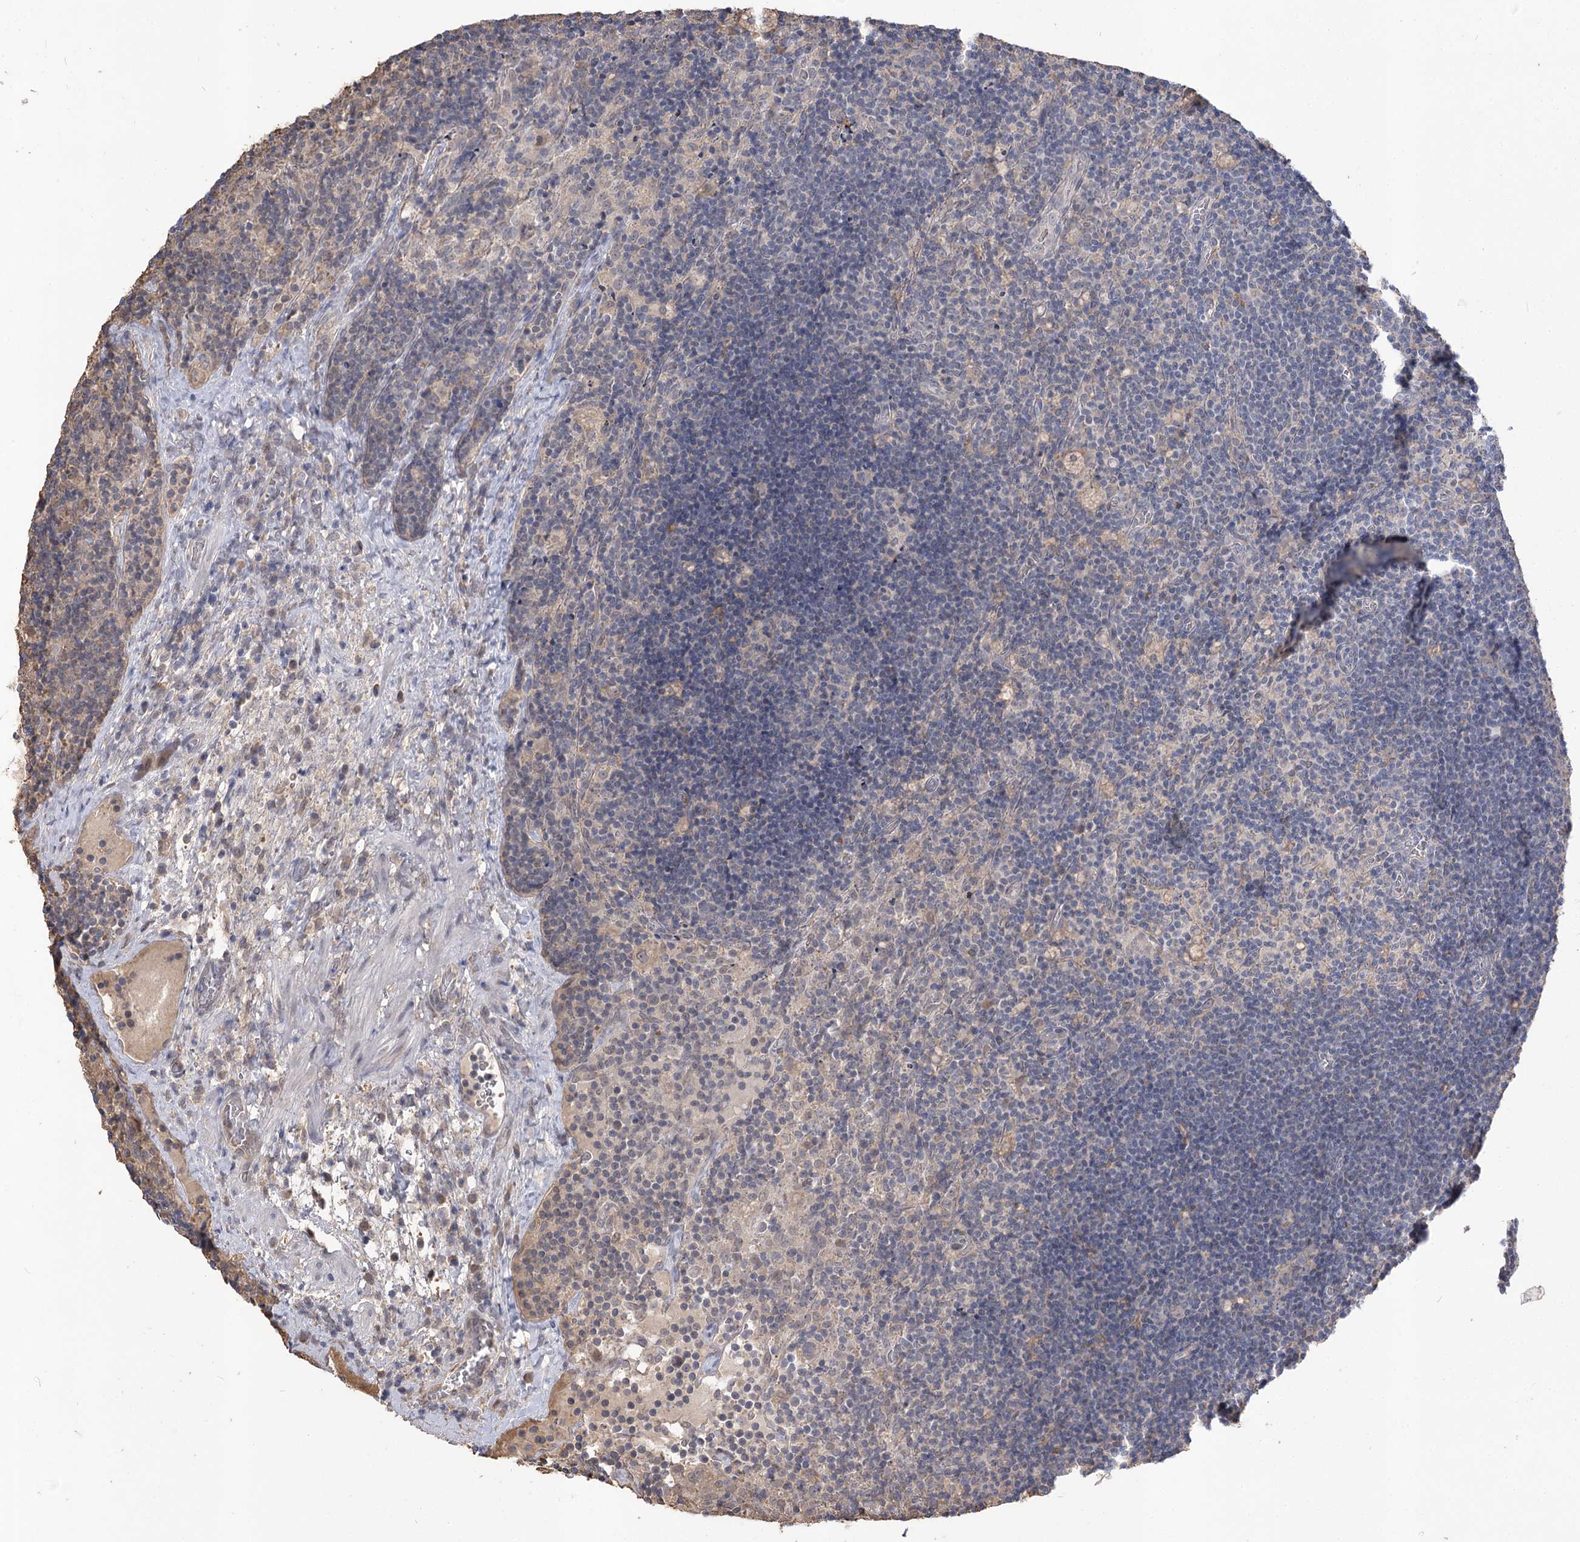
{"staining": {"intensity": "negative", "quantity": "none", "location": "none"}, "tissue": "lymph node", "cell_type": "Germinal center cells", "image_type": "normal", "snomed": [{"axis": "morphology", "description": "Normal tissue, NOS"}, {"axis": "topography", "description": "Lymph node"}], "caption": "High power microscopy image of an IHC histopathology image of unremarkable lymph node, revealing no significant expression in germinal center cells.", "gene": "R3HDM2", "patient": {"sex": "male", "age": 69}}